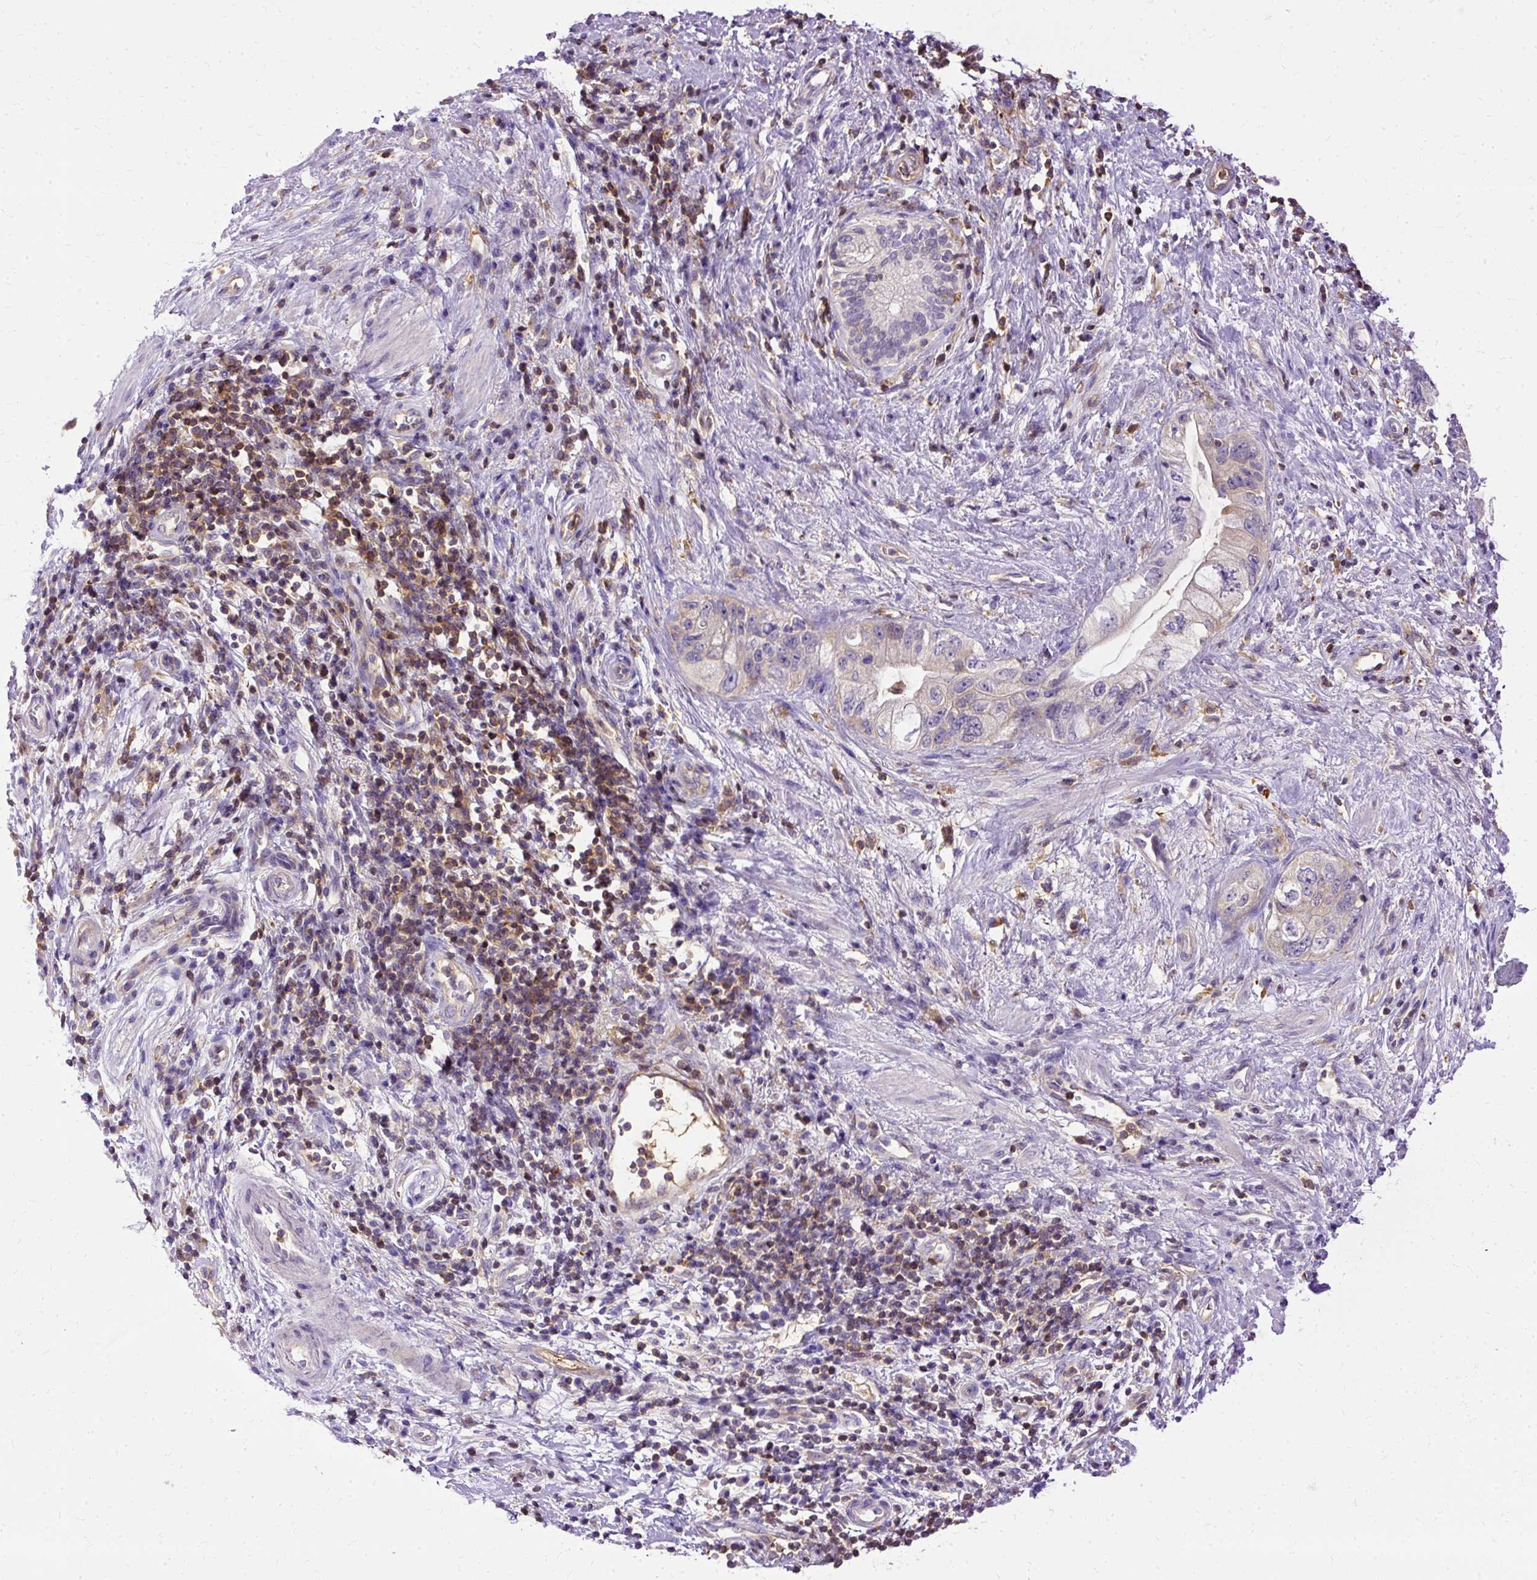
{"staining": {"intensity": "weak", "quantity": "25%-75%", "location": "cytoplasmic/membranous"}, "tissue": "pancreatic cancer", "cell_type": "Tumor cells", "image_type": "cancer", "snomed": [{"axis": "morphology", "description": "Adenocarcinoma, NOS"}, {"axis": "topography", "description": "Pancreas"}], "caption": "An immunohistochemistry histopathology image of neoplastic tissue is shown. Protein staining in brown highlights weak cytoplasmic/membranous positivity in pancreatic cancer (adenocarcinoma) within tumor cells.", "gene": "TWF2", "patient": {"sex": "female", "age": 73}}